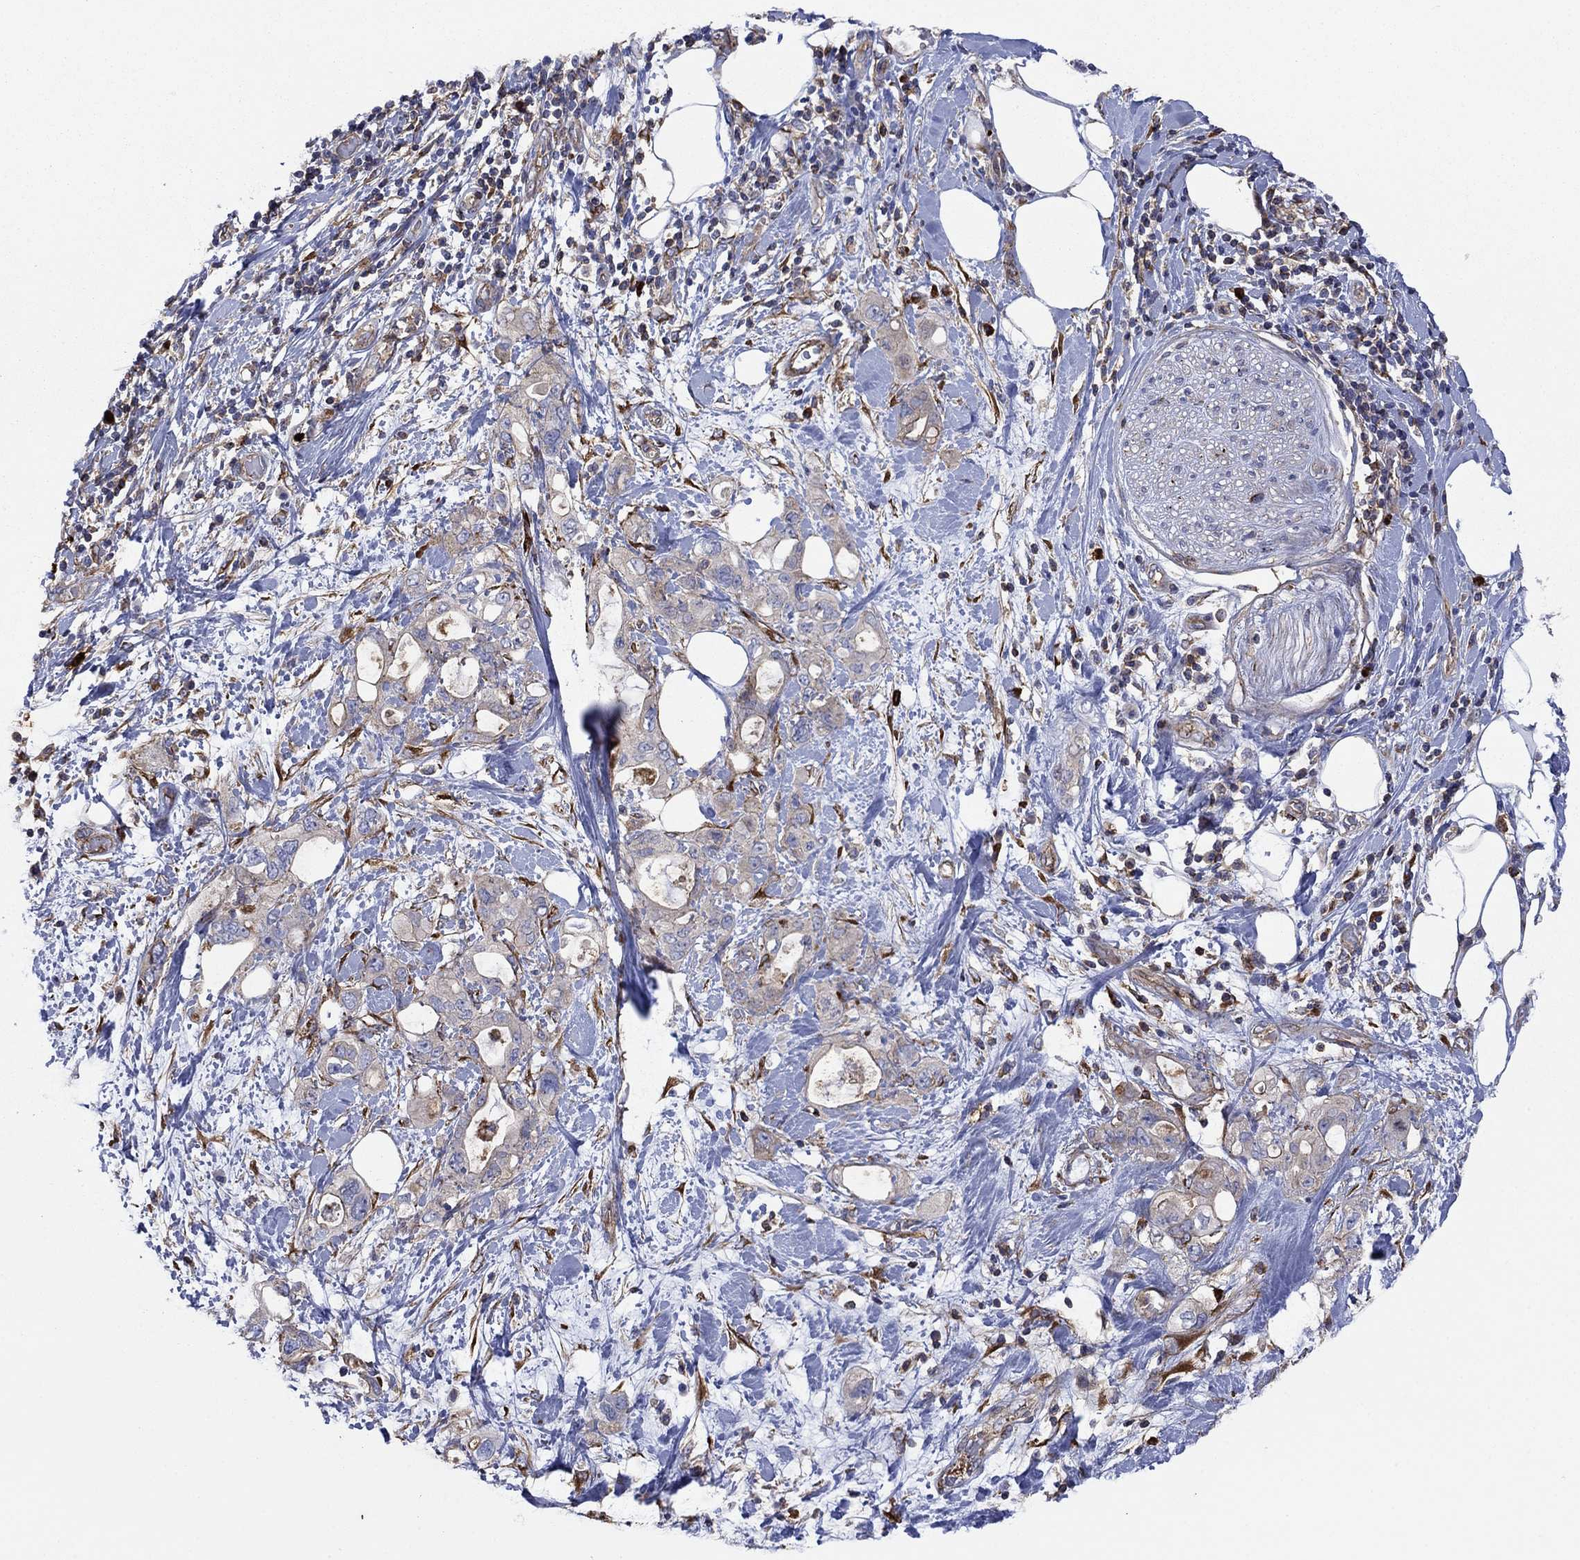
{"staining": {"intensity": "moderate", "quantity": "<25%", "location": "cytoplasmic/membranous"}, "tissue": "pancreatic cancer", "cell_type": "Tumor cells", "image_type": "cancer", "snomed": [{"axis": "morphology", "description": "Adenocarcinoma, NOS"}, {"axis": "topography", "description": "Pancreas"}], "caption": "There is low levels of moderate cytoplasmic/membranous expression in tumor cells of pancreatic adenocarcinoma, as demonstrated by immunohistochemical staining (brown color).", "gene": "PAG1", "patient": {"sex": "female", "age": 56}}